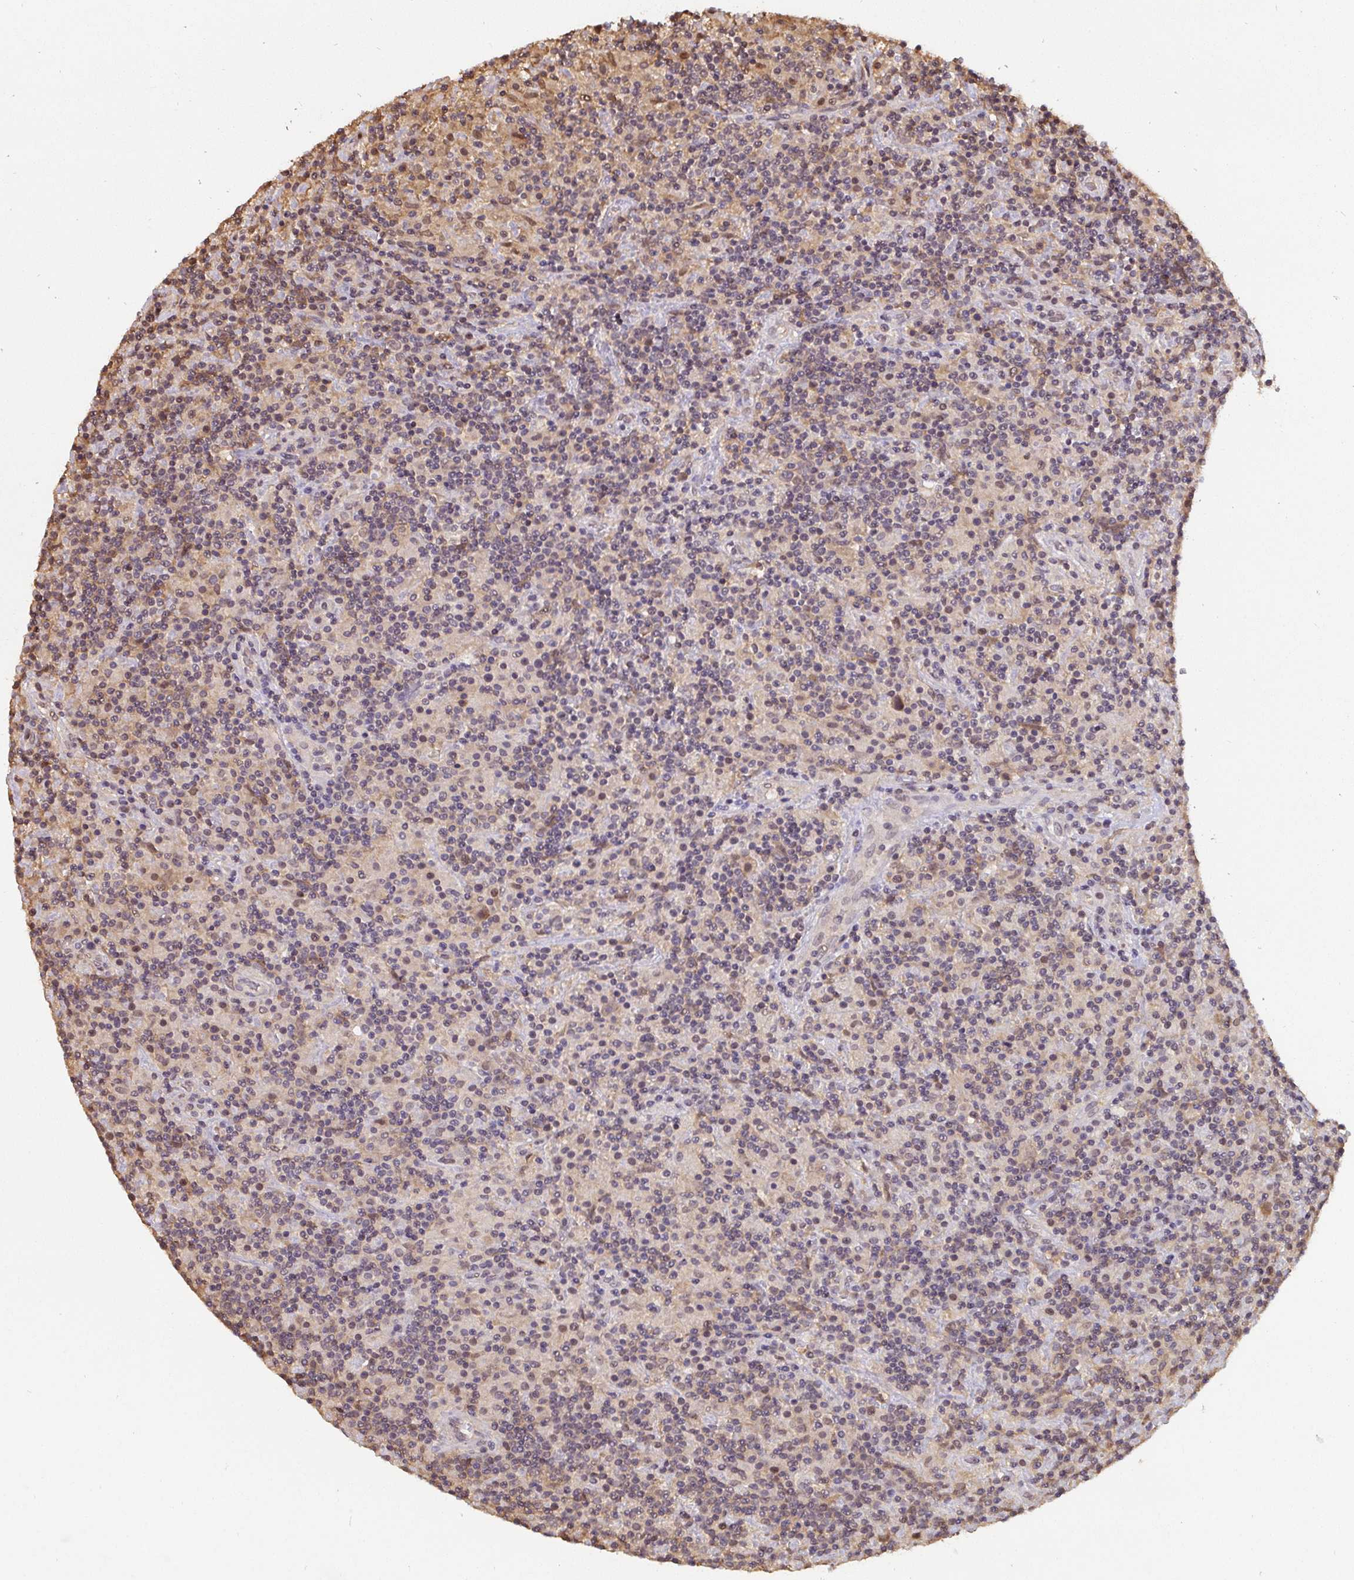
{"staining": {"intensity": "negative", "quantity": "none", "location": "none"}, "tissue": "lymphoma", "cell_type": "Tumor cells", "image_type": "cancer", "snomed": [{"axis": "morphology", "description": "Hodgkin's disease, NOS"}, {"axis": "topography", "description": "Lymph node"}], "caption": "Immunohistochemistry (IHC) micrograph of neoplastic tissue: lymphoma stained with DAB (3,3'-diaminobenzidine) displays no significant protein expression in tumor cells.", "gene": "ST13", "patient": {"sex": "male", "age": 70}}